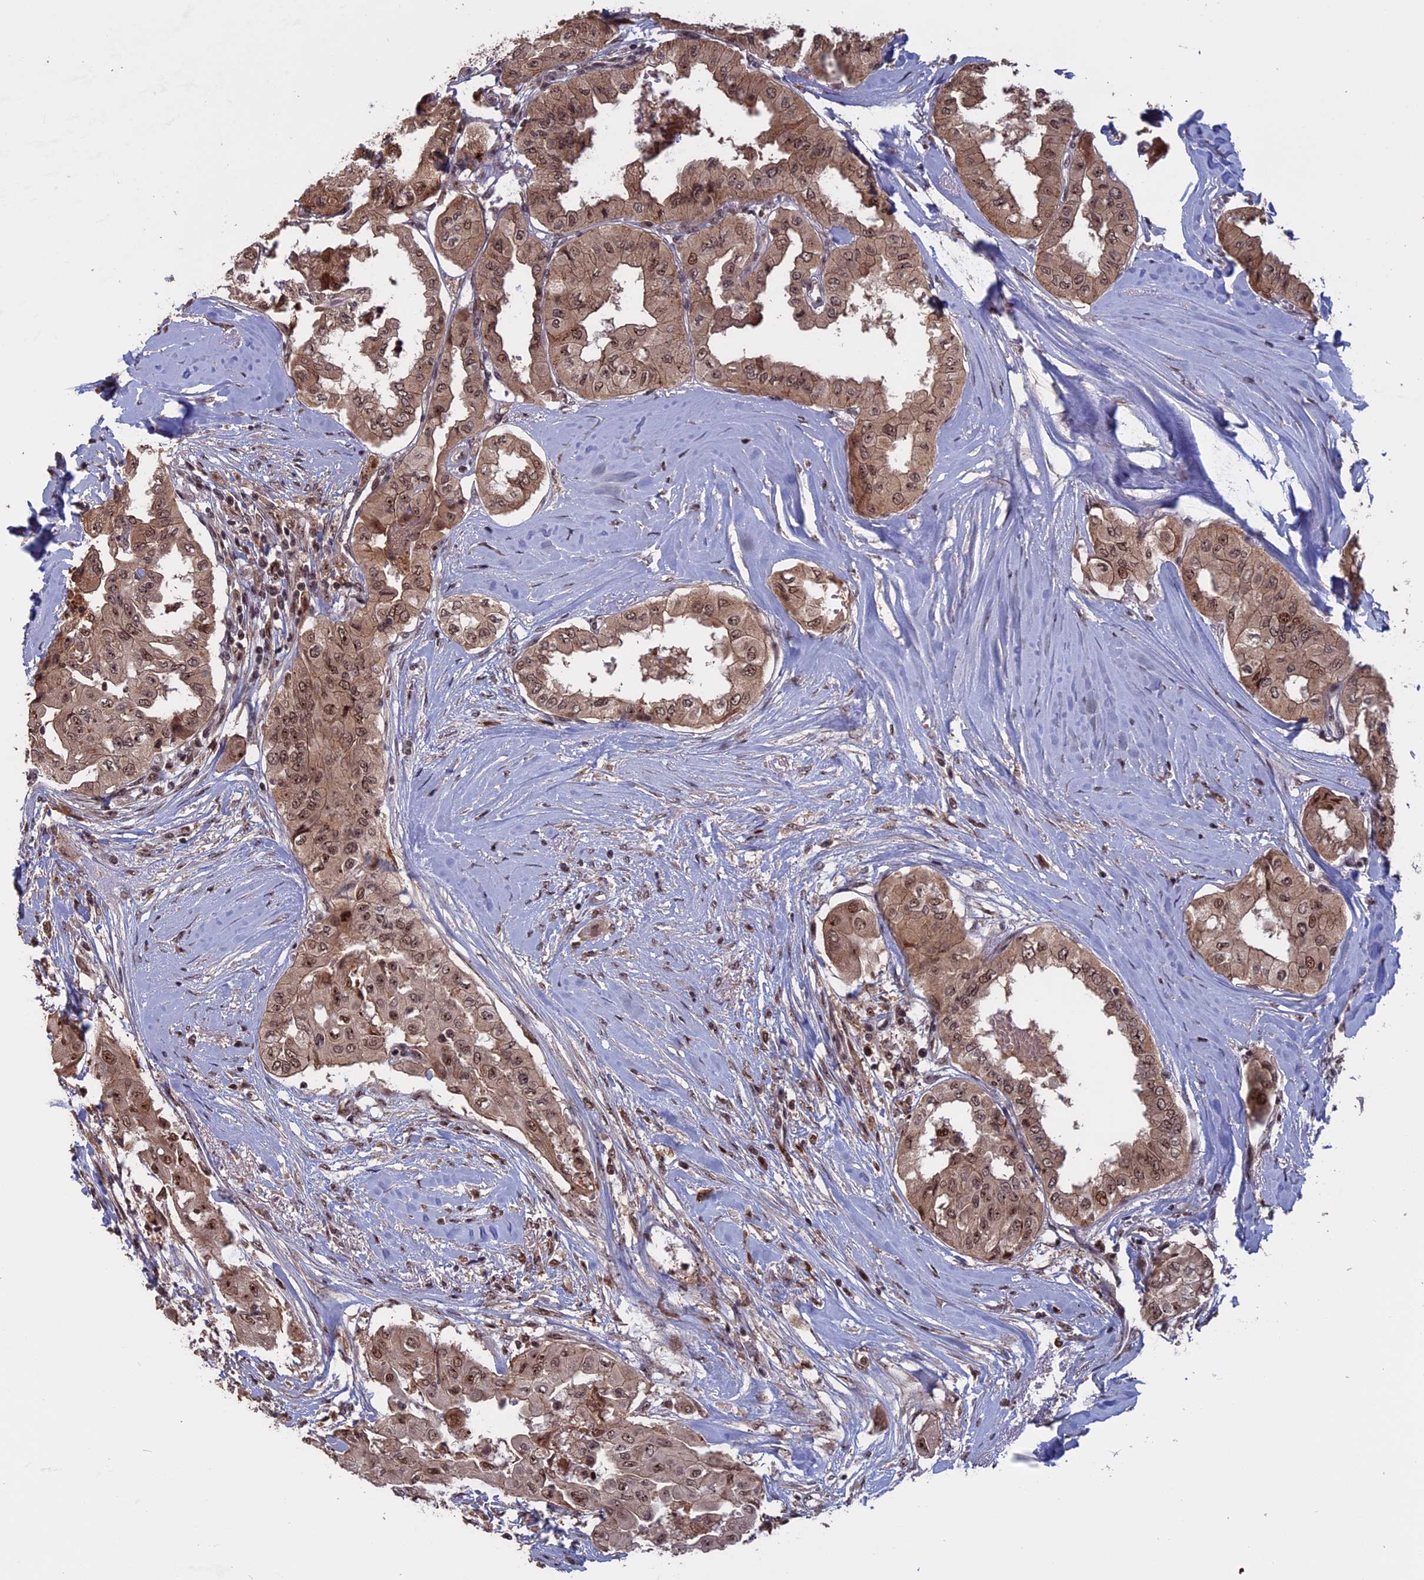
{"staining": {"intensity": "moderate", "quantity": ">75%", "location": "cytoplasmic/membranous,nuclear"}, "tissue": "thyroid cancer", "cell_type": "Tumor cells", "image_type": "cancer", "snomed": [{"axis": "morphology", "description": "Papillary adenocarcinoma, NOS"}, {"axis": "topography", "description": "Thyroid gland"}], "caption": "Thyroid papillary adenocarcinoma stained for a protein (brown) displays moderate cytoplasmic/membranous and nuclear positive positivity in about >75% of tumor cells.", "gene": "CACTIN", "patient": {"sex": "female", "age": 59}}